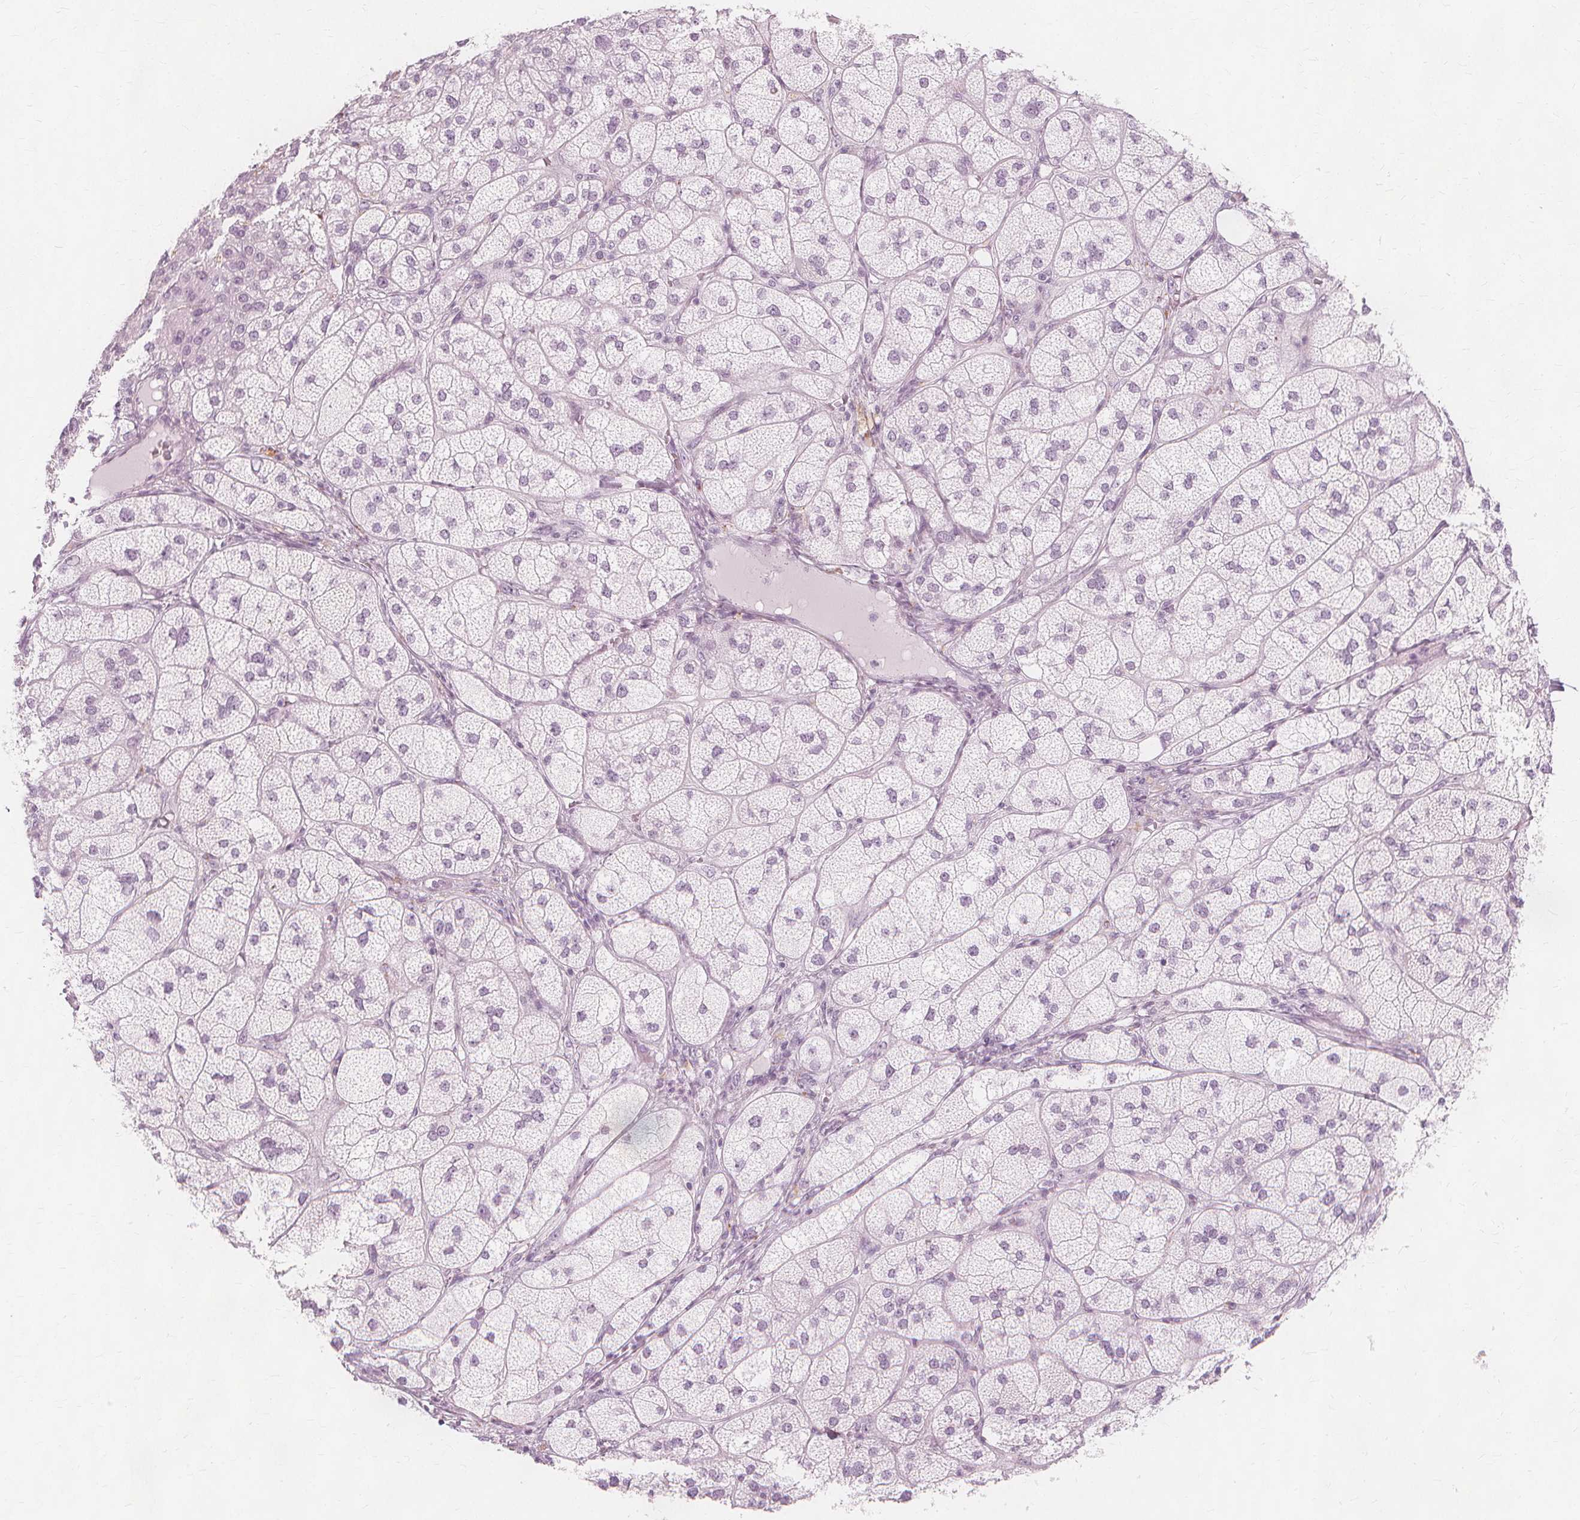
{"staining": {"intensity": "weak", "quantity": "<25%", "location": "cytoplasmic/membranous"}, "tissue": "adrenal gland", "cell_type": "Glandular cells", "image_type": "normal", "snomed": [{"axis": "morphology", "description": "Normal tissue, NOS"}, {"axis": "topography", "description": "Adrenal gland"}], "caption": "Immunohistochemistry of normal human adrenal gland demonstrates no expression in glandular cells. Nuclei are stained in blue.", "gene": "TFF1", "patient": {"sex": "female", "age": 60}}